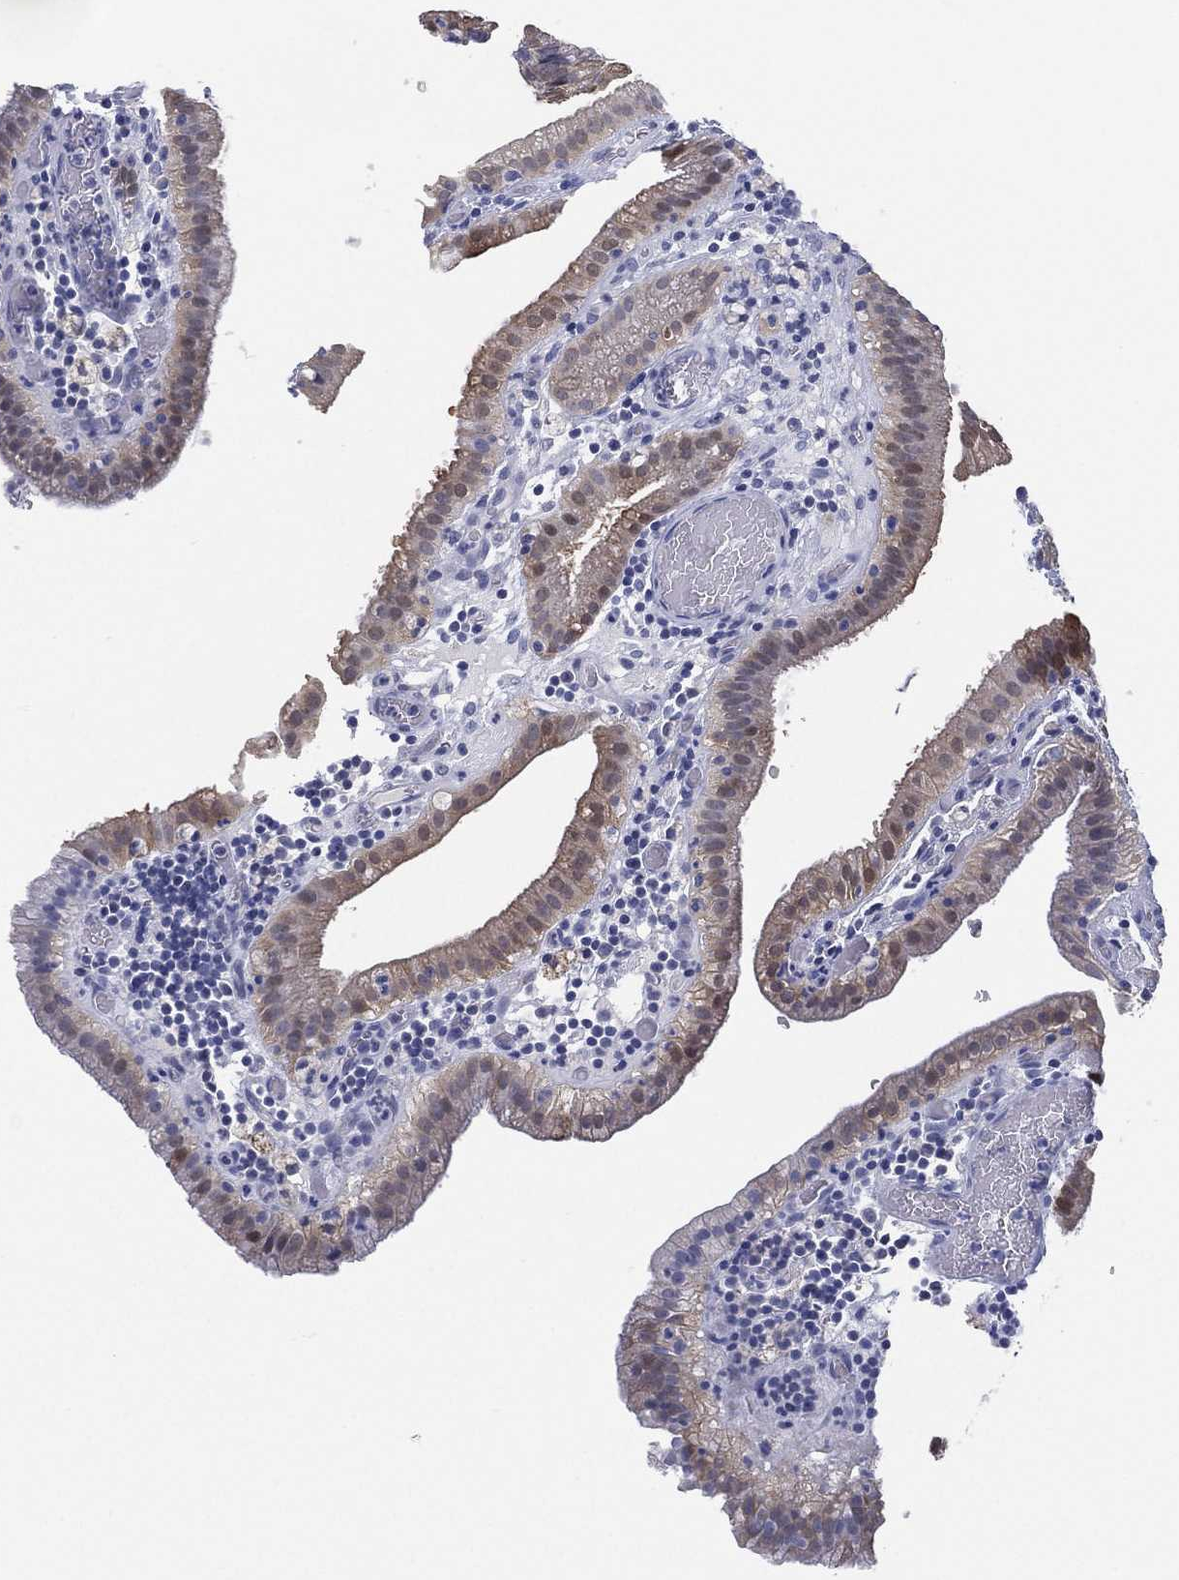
{"staining": {"intensity": "negative", "quantity": "none", "location": "none"}, "tissue": "gallbladder", "cell_type": "Glandular cells", "image_type": "normal", "snomed": [{"axis": "morphology", "description": "Normal tissue, NOS"}, {"axis": "topography", "description": "Gallbladder"}], "caption": "IHC image of benign gallbladder stained for a protein (brown), which reveals no expression in glandular cells. (Brightfield microscopy of DAB immunohistochemistry (IHC) at high magnification).", "gene": "C5orf46", "patient": {"sex": "male", "age": 62}}